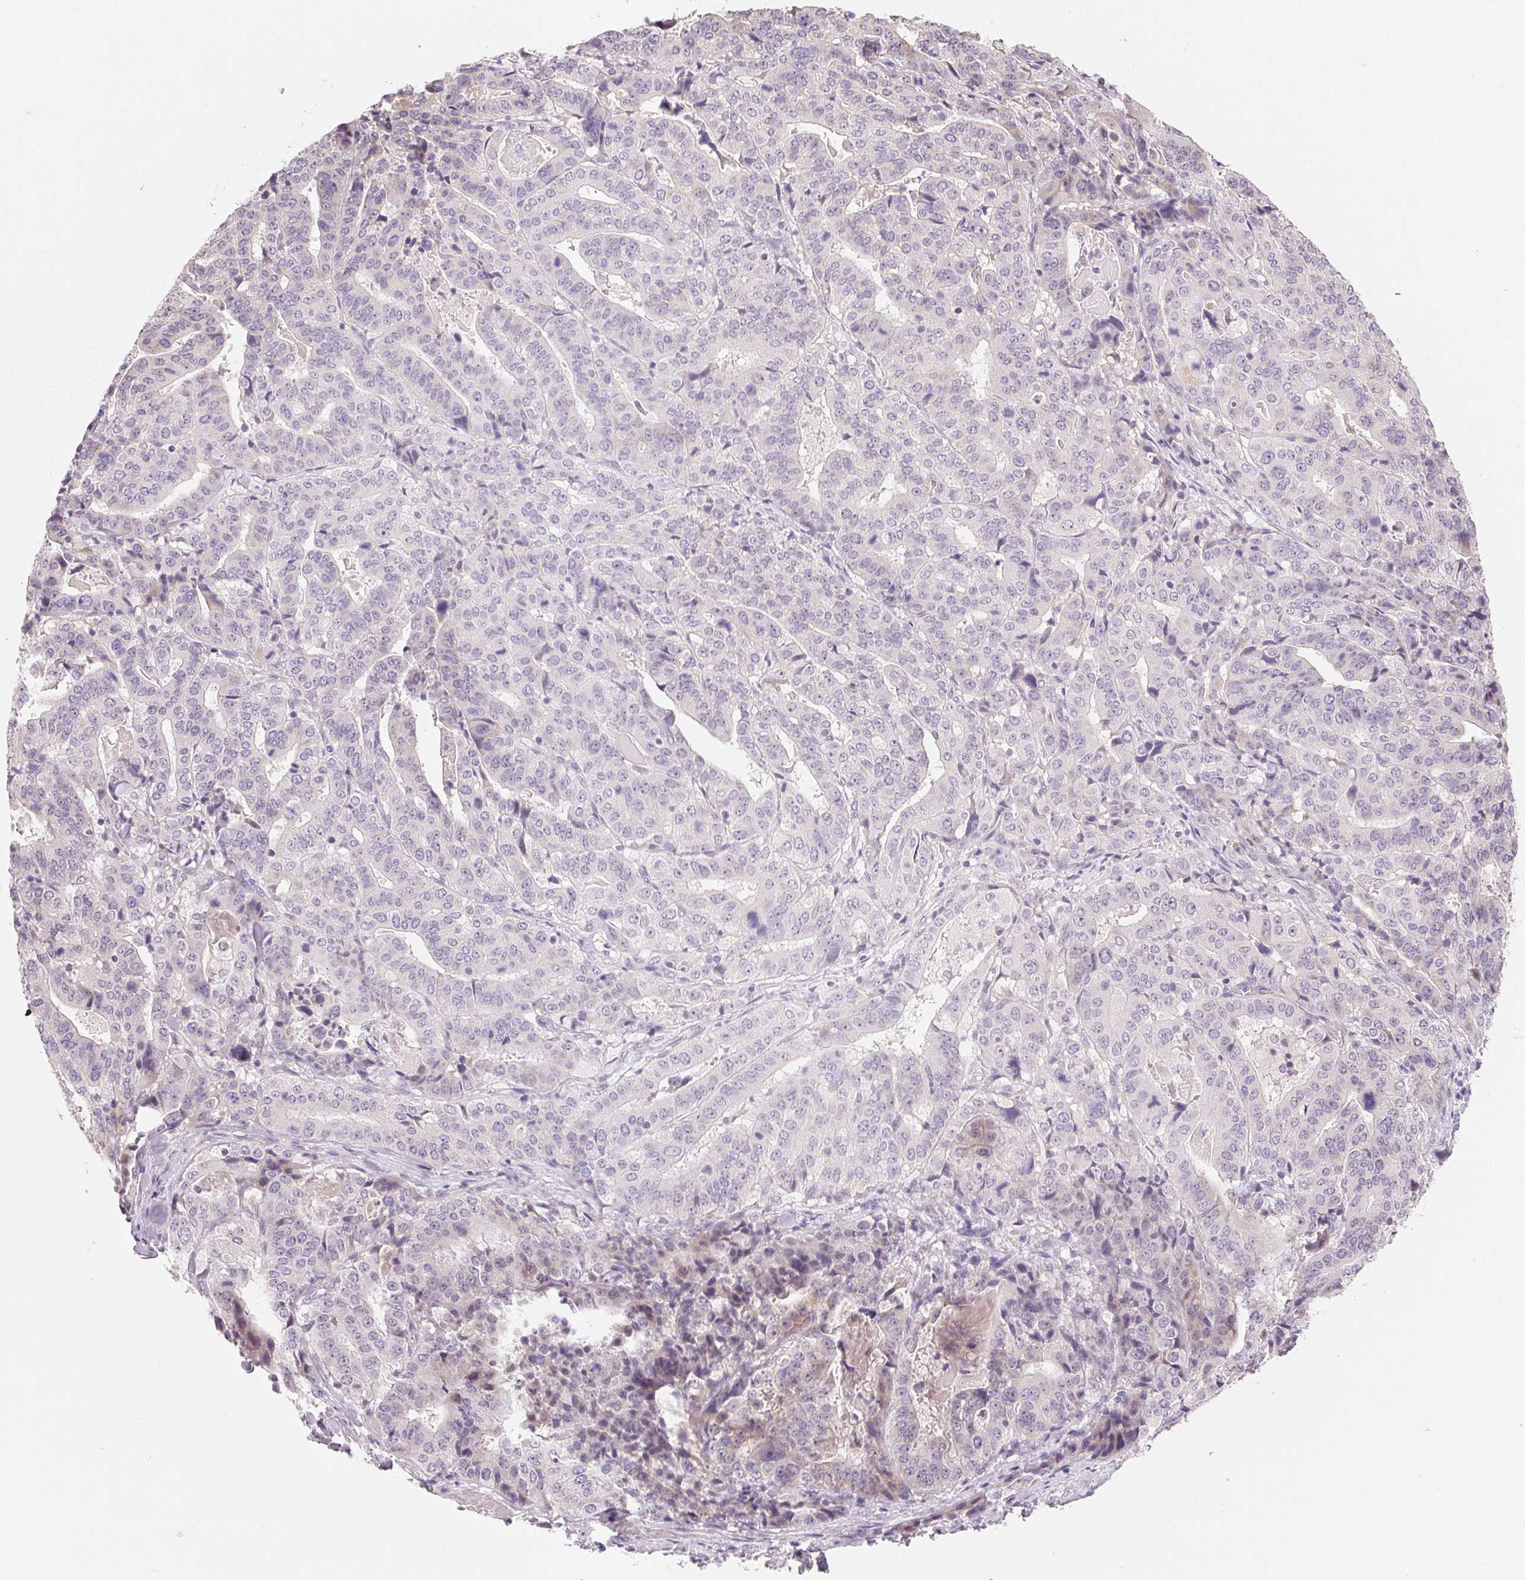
{"staining": {"intensity": "negative", "quantity": "none", "location": "none"}, "tissue": "stomach cancer", "cell_type": "Tumor cells", "image_type": "cancer", "snomed": [{"axis": "morphology", "description": "Adenocarcinoma, NOS"}, {"axis": "topography", "description": "Stomach"}], "caption": "There is no significant positivity in tumor cells of stomach cancer (adenocarcinoma).", "gene": "MYBL1", "patient": {"sex": "male", "age": 48}}